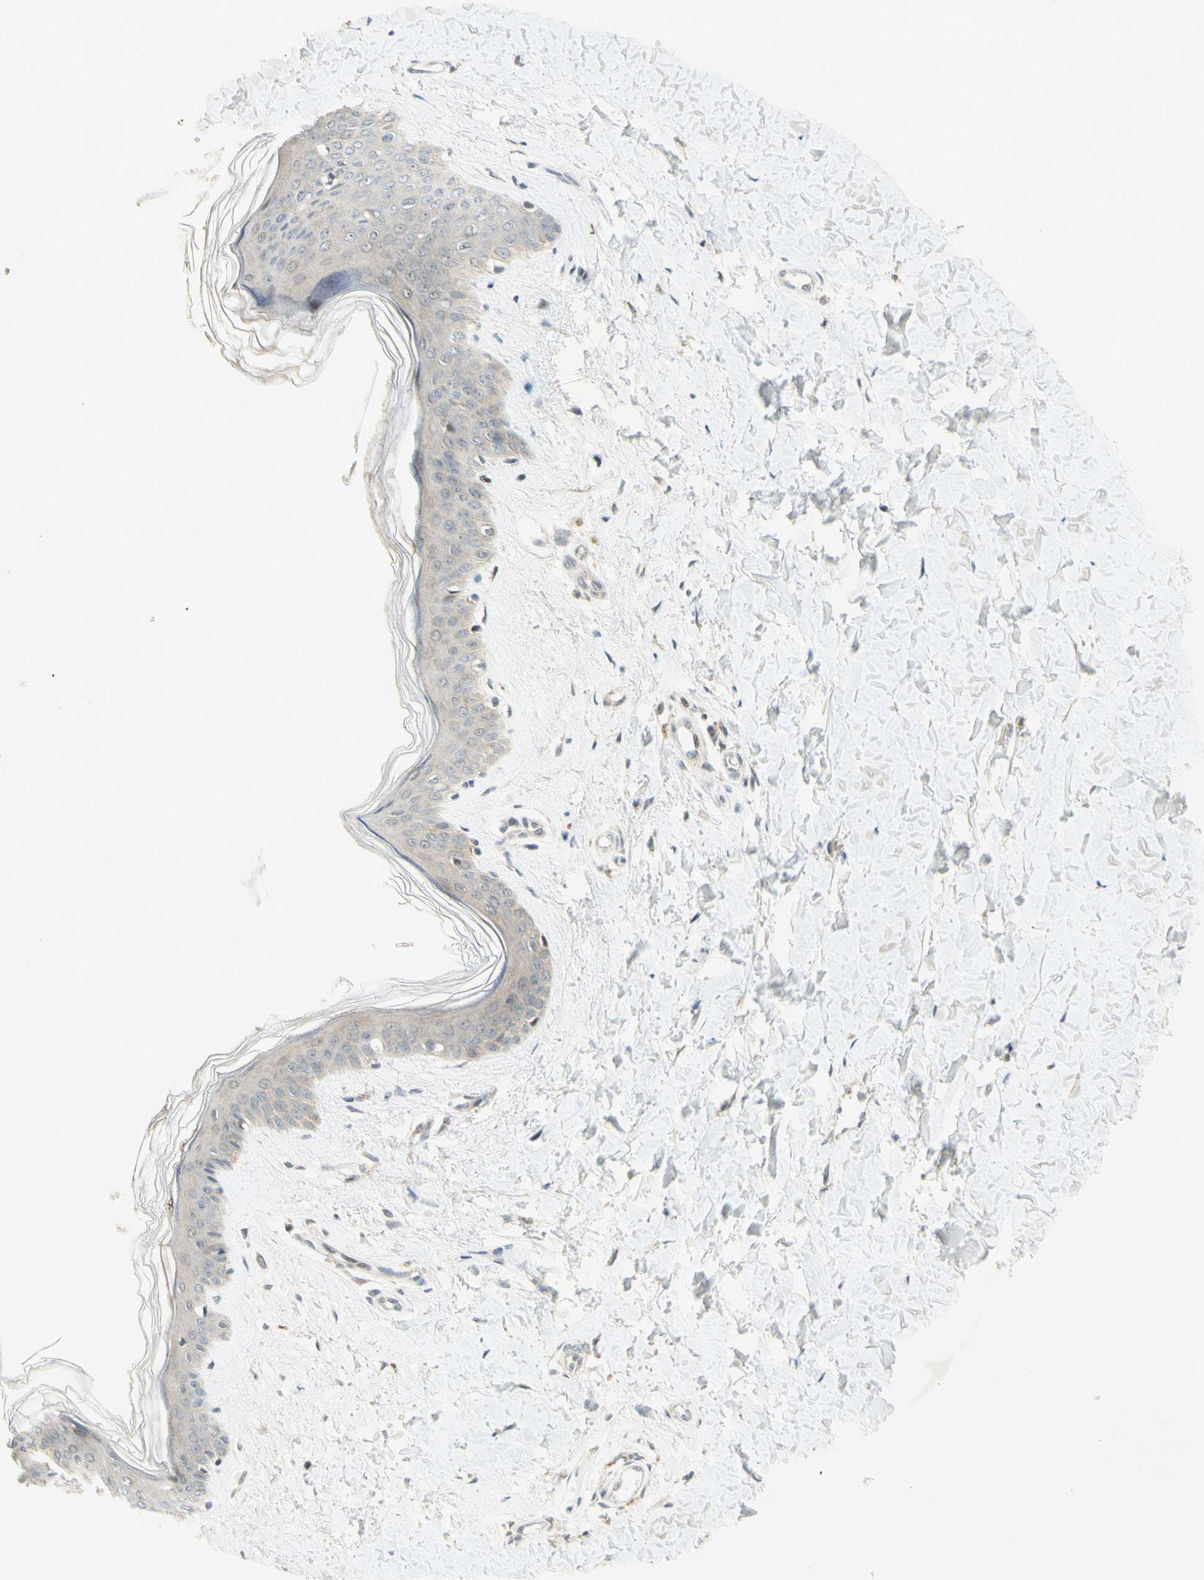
{"staining": {"intensity": "negative", "quantity": "none", "location": "none"}, "tissue": "skin", "cell_type": "Fibroblasts", "image_type": "normal", "snomed": [{"axis": "morphology", "description": "Normal tissue, NOS"}, {"axis": "topography", "description": "Skin"}], "caption": "DAB (3,3'-diaminobenzidine) immunohistochemical staining of unremarkable human skin displays no significant expression in fibroblasts.", "gene": "ETF1", "patient": {"sex": "female", "age": 41}}